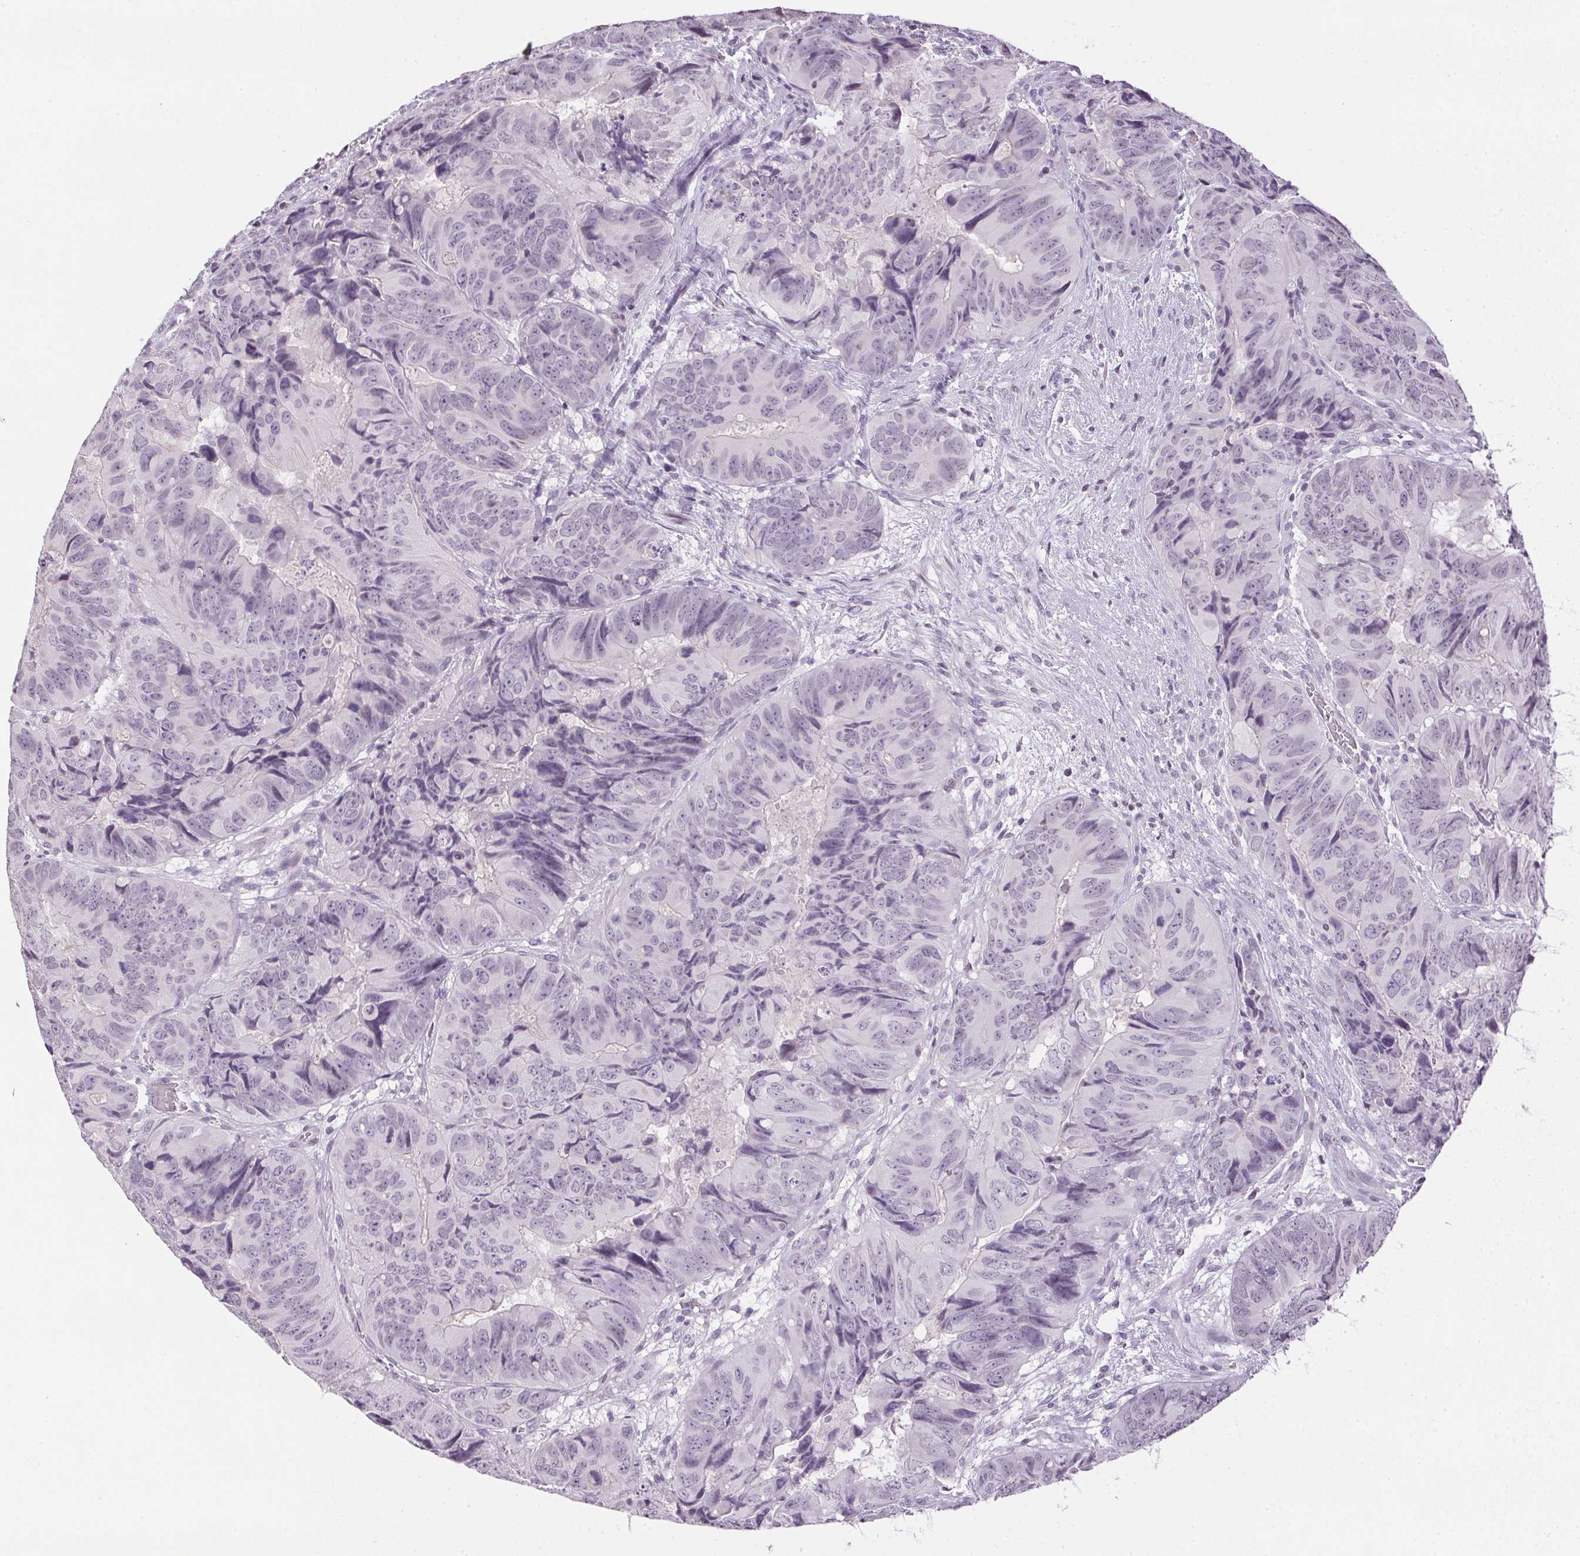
{"staining": {"intensity": "negative", "quantity": "none", "location": "none"}, "tissue": "colorectal cancer", "cell_type": "Tumor cells", "image_type": "cancer", "snomed": [{"axis": "morphology", "description": "Adenocarcinoma, NOS"}, {"axis": "topography", "description": "Colon"}], "caption": "Colorectal cancer (adenocarcinoma) was stained to show a protein in brown. There is no significant expression in tumor cells.", "gene": "PRL", "patient": {"sex": "male", "age": 79}}